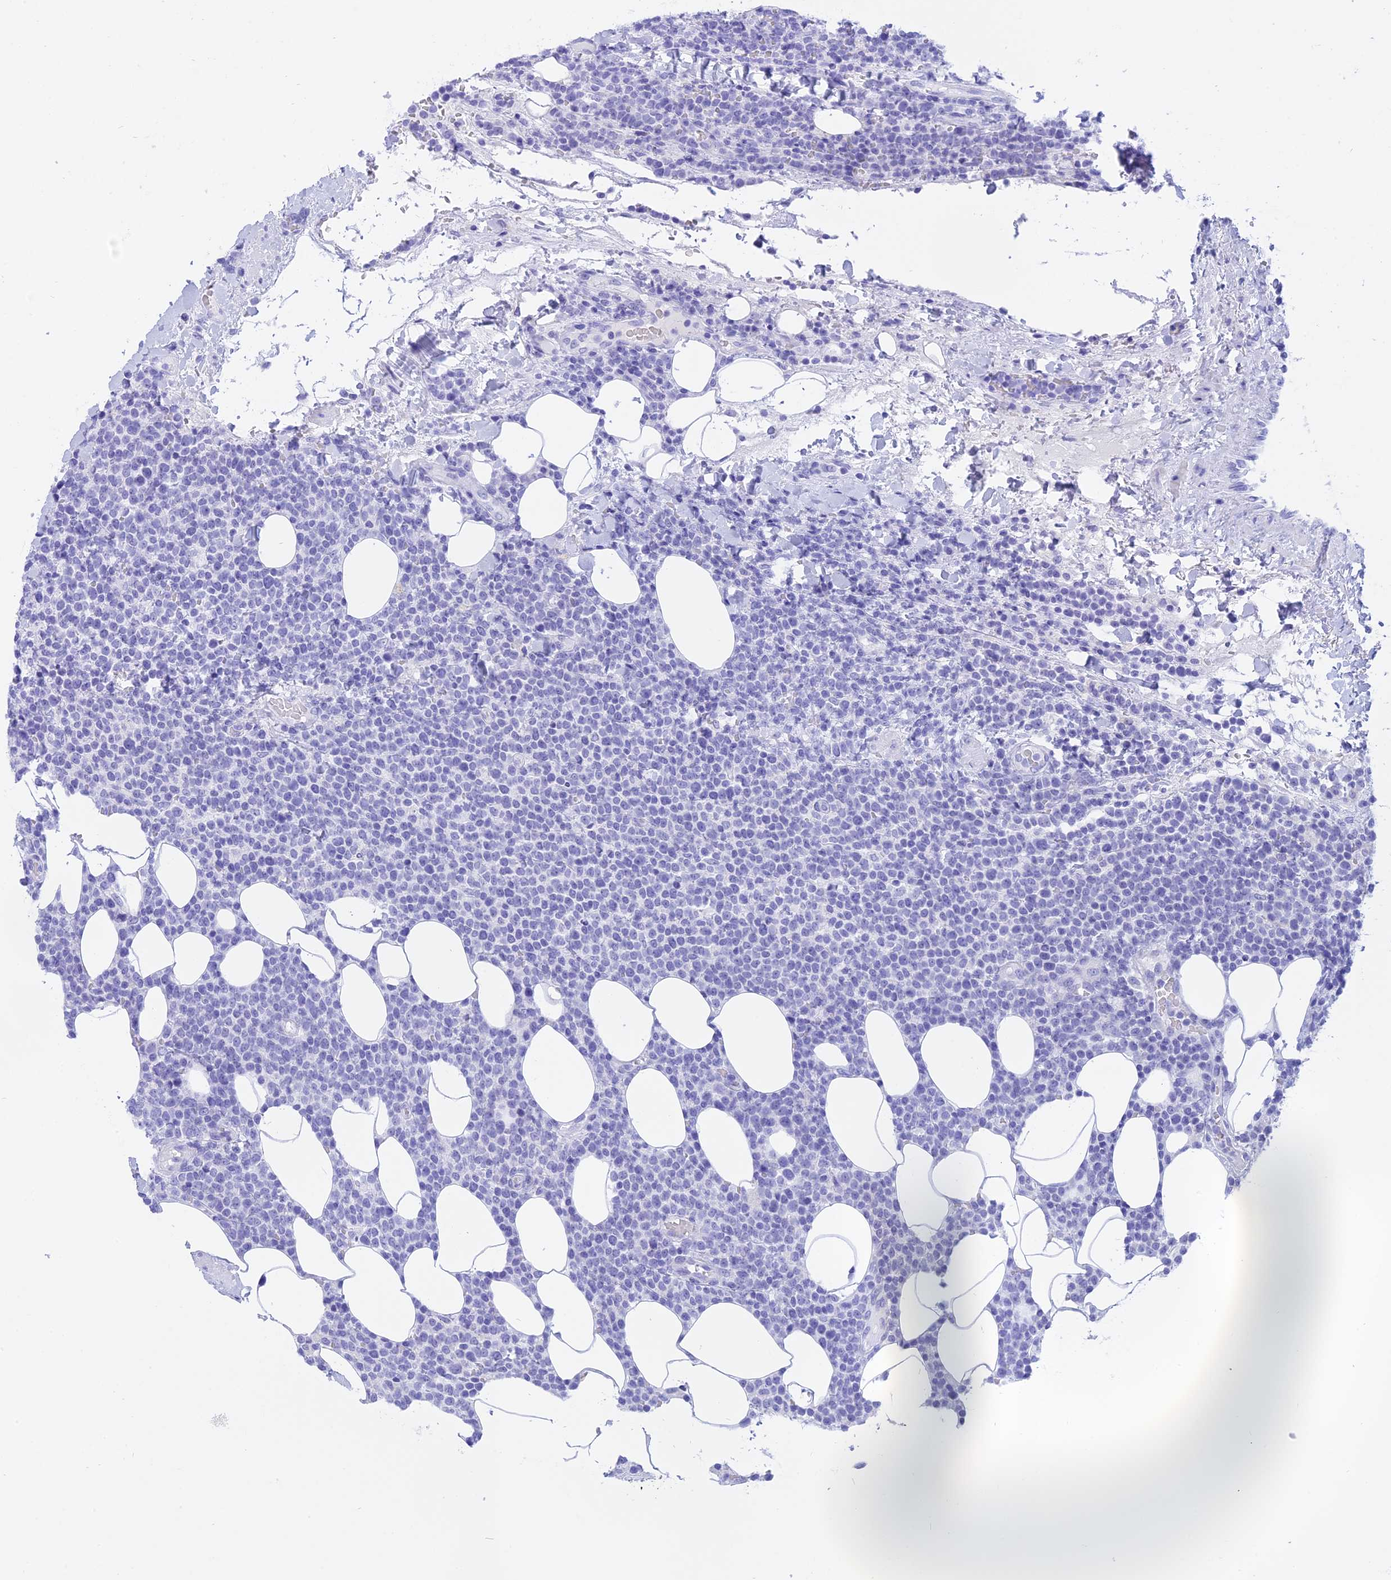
{"staining": {"intensity": "negative", "quantity": "none", "location": "none"}, "tissue": "lymphoma", "cell_type": "Tumor cells", "image_type": "cancer", "snomed": [{"axis": "morphology", "description": "Malignant lymphoma, non-Hodgkin's type, High grade"}, {"axis": "topography", "description": "Lymph node"}], "caption": "Tumor cells are negative for brown protein staining in malignant lymphoma, non-Hodgkin's type (high-grade).", "gene": "ISCA1", "patient": {"sex": "male", "age": 61}}